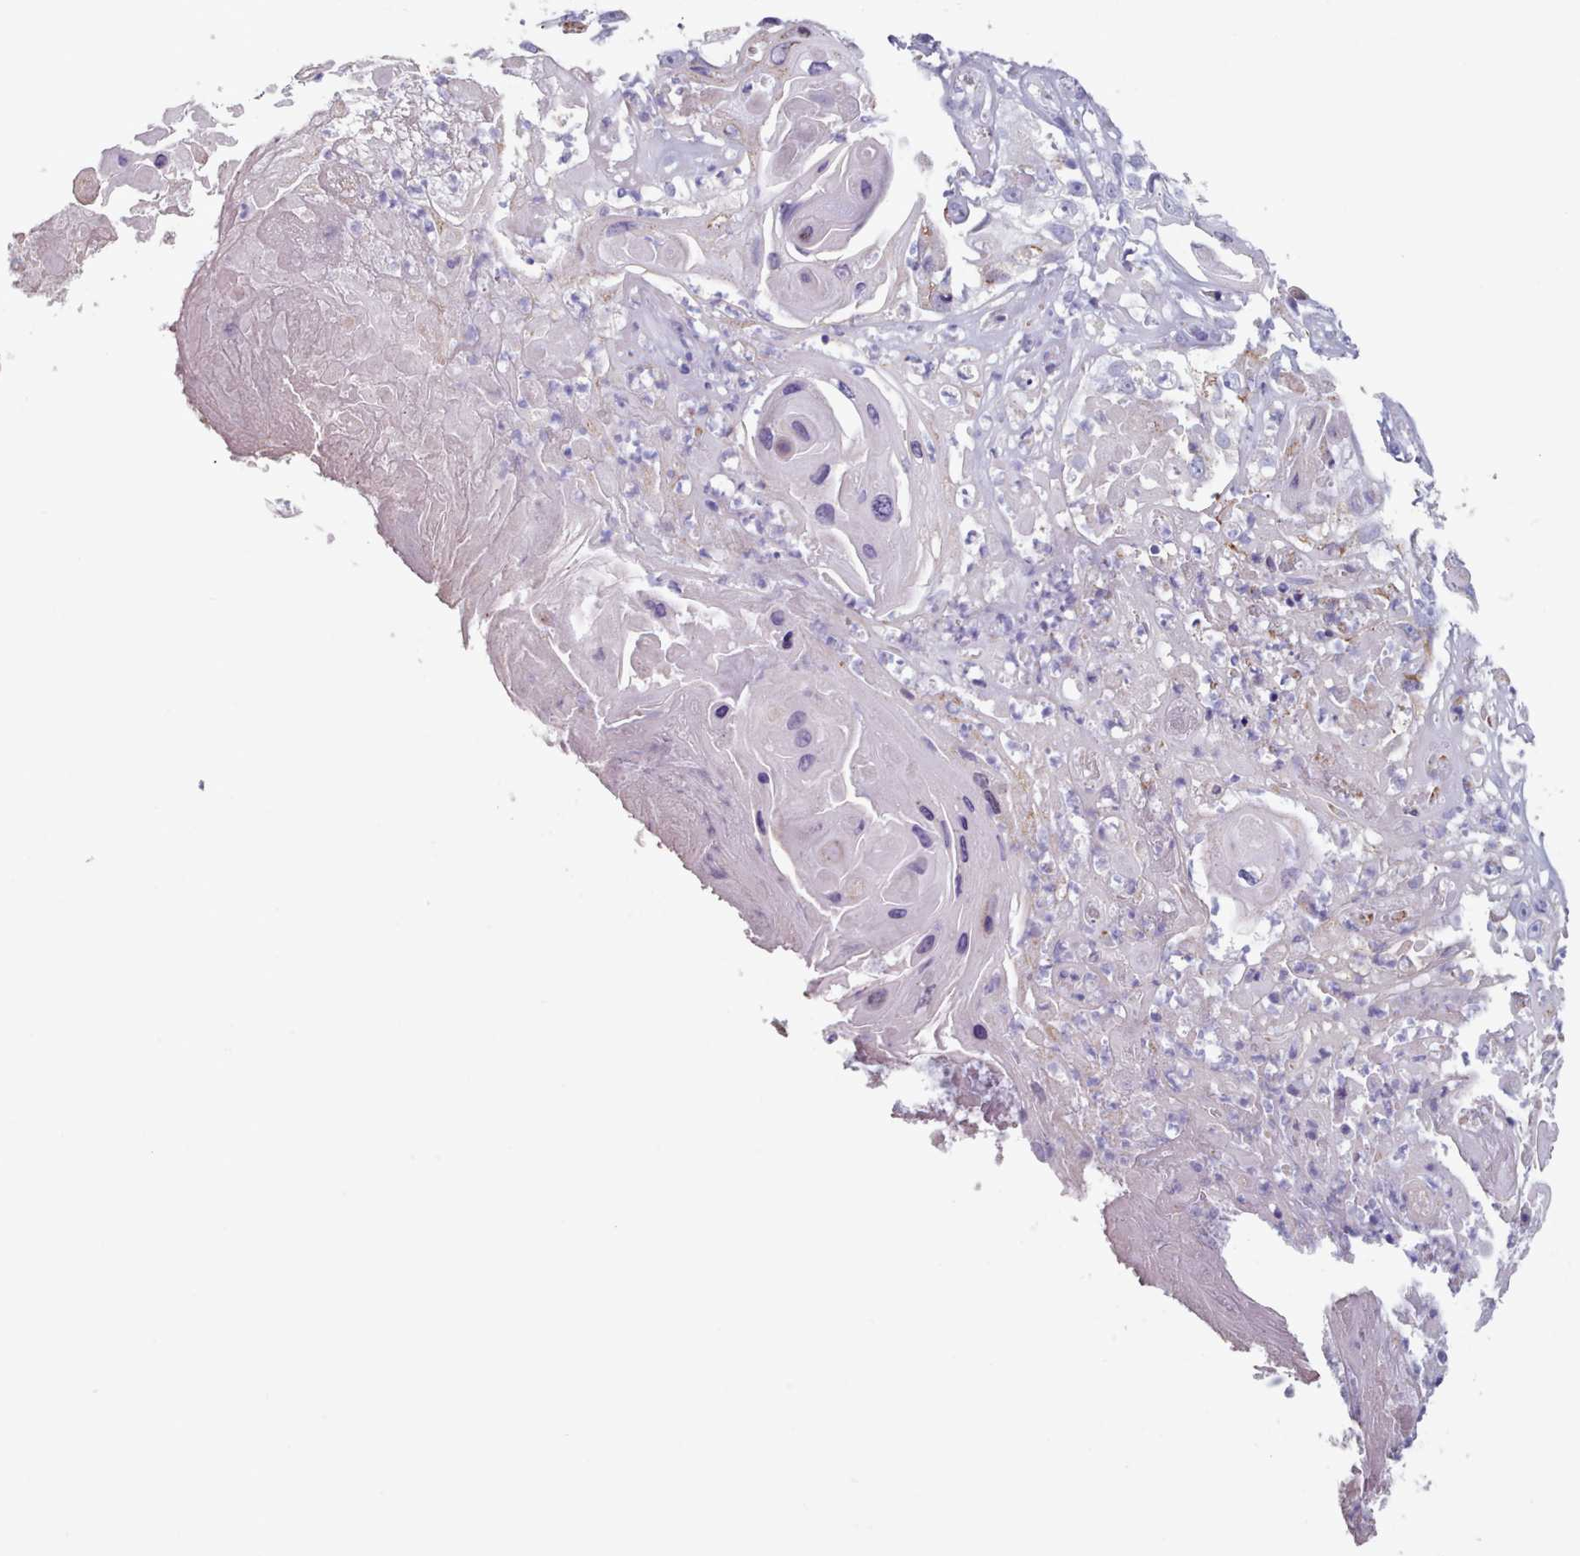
{"staining": {"intensity": "negative", "quantity": "none", "location": "none"}, "tissue": "skin cancer", "cell_type": "Tumor cells", "image_type": "cancer", "snomed": [{"axis": "morphology", "description": "Squamous cell carcinoma, NOS"}, {"axis": "topography", "description": "Skin"}], "caption": "This histopathology image is of skin squamous cell carcinoma stained with immunohistochemistry (IHC) to label a protein in brown with the nuclei are counter-stained blue. There is no staining in tumor cells.", "gene": "HAO1", "patient": {"sex": "male", "age": 55}}